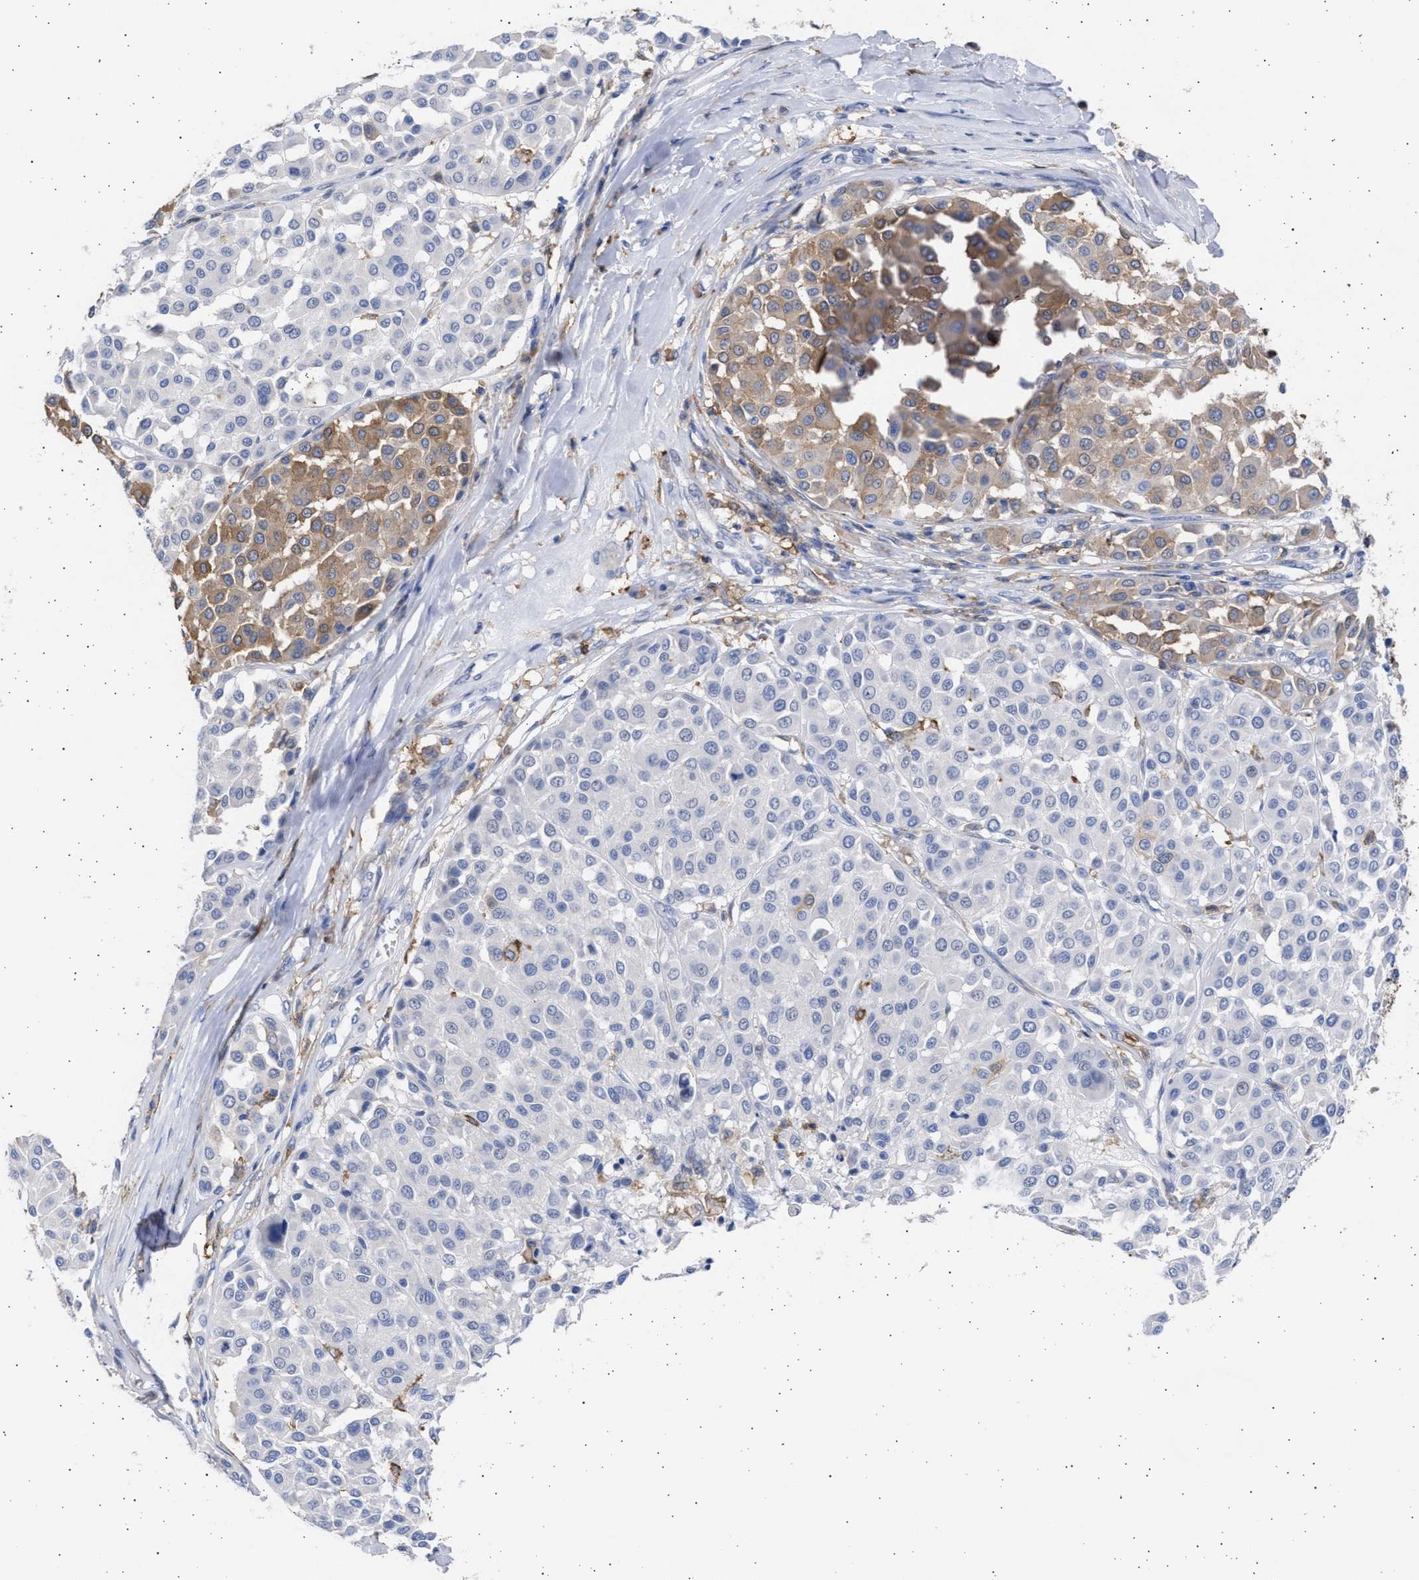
{"staining": {"intensity": "moderate", "quantity": "25%-75%", "location": "cytoplasmic/membranous"}, "tissue": "melanoma", "cell_type": "Tumor cells", "image_type": "cancer", "snomed": [{"axis": "morphology", "description": "Malignant melanoma, Metastatic site"}, {"axis": "topography", "description": "Soft tissue"}], "caption": "Malignant melanoma (metastatic site) stained for a protein demonstrates moderate cytoplasmic/membranous positivity in tumor cells.", "gene": "FCER1A", "patient": {"sex": "male", "age": 41}}